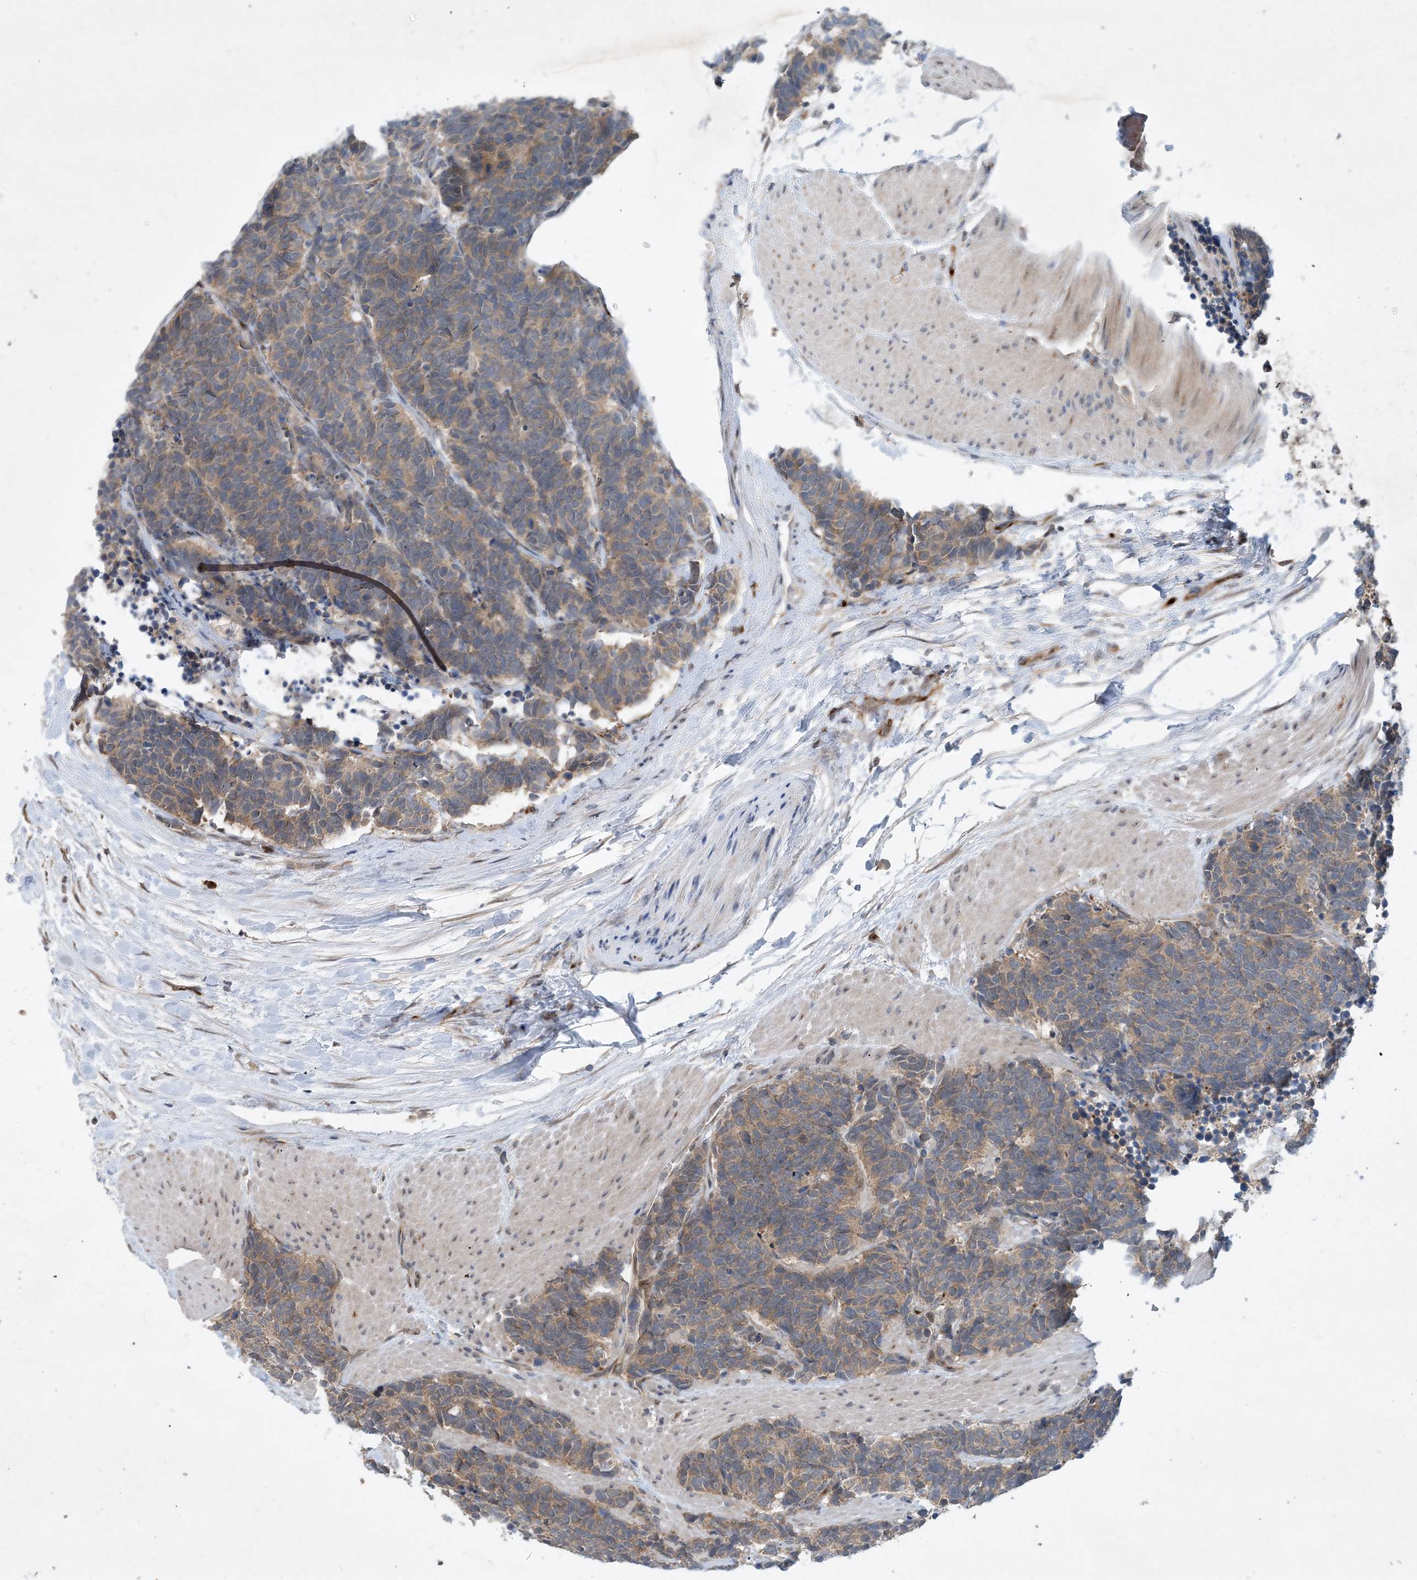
{"staining": {"intensity": "weak", "quantity": ">75%", "location": "cytoplasmic/membranous"}, "tissue": "carcinoid", "cell_type": "Tumor cells", "image_type": "cancer", "snomed": [{"axis": "morphology", "description": "Carcinoma, NOS"}, {"axis": "morphology", "description": "Carcinoid, malignant, NOS"}, {"axis": "topography", "description": "Urinary bladder"}], "caption": "There is low levels of weak cytoplasmic/membranous positivity in tumor cells of carcinoid, as demonstrated by immunohistochemical staining (brown color).", "gene": "TINAG", "patient": {"sex": "male", "age": 57}}